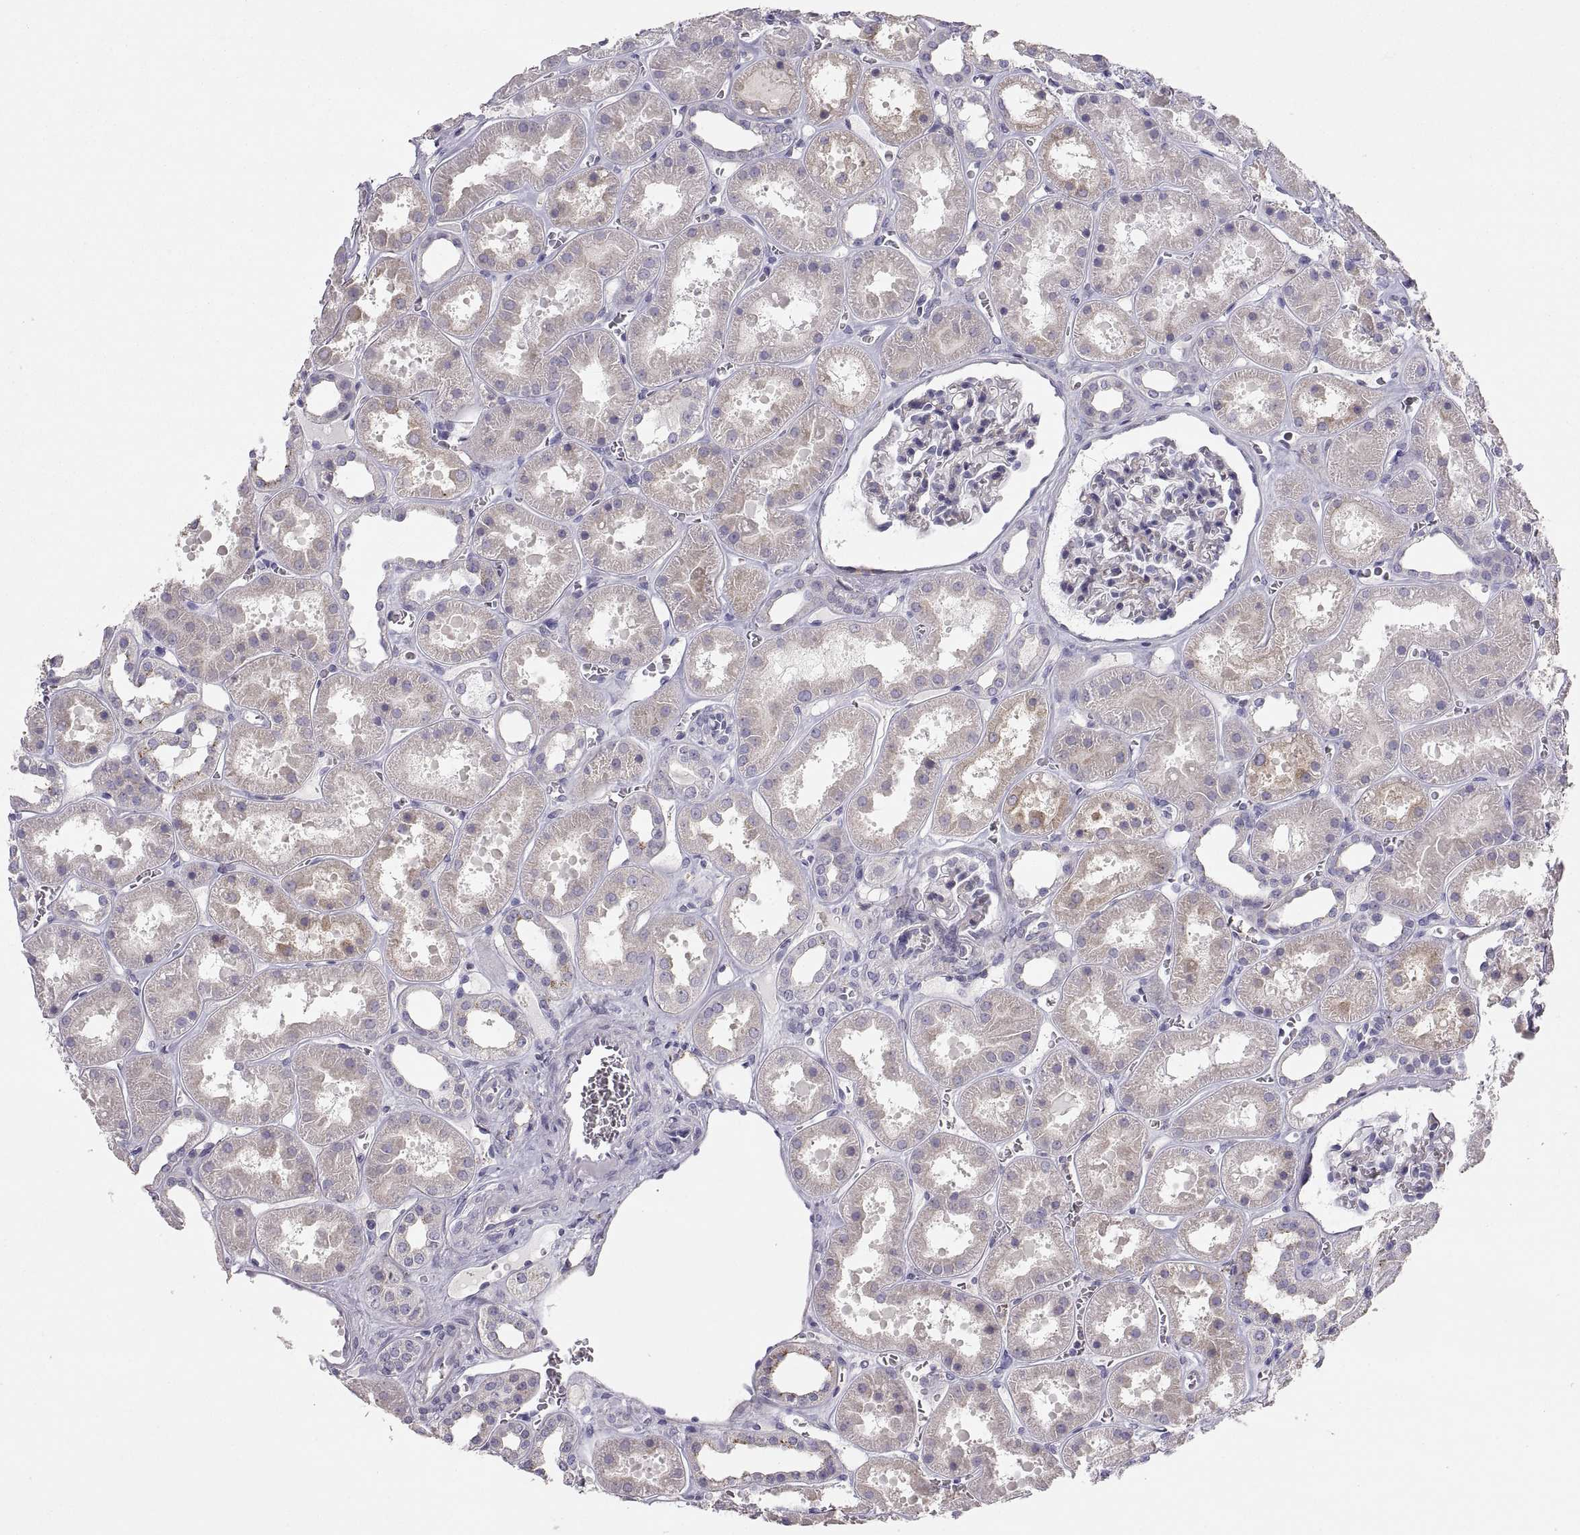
{"staining": {"intensity": "negative", "quantity": "none", "location": "none"}, "tissue": "kidney", "cell_type": "Cells in glomeruli", "image_type": "normal", "snomed": [{"axis": "morphology", "description": "Normal tissue, NOS"}, {"axis": "topography", "description": "Kidney"}], "caption": "IHC of unremarkable kidney reveals no expression in cells in glomeruli.", "gene": "RALB", "patient": {"sex": "female", "age": 41}}